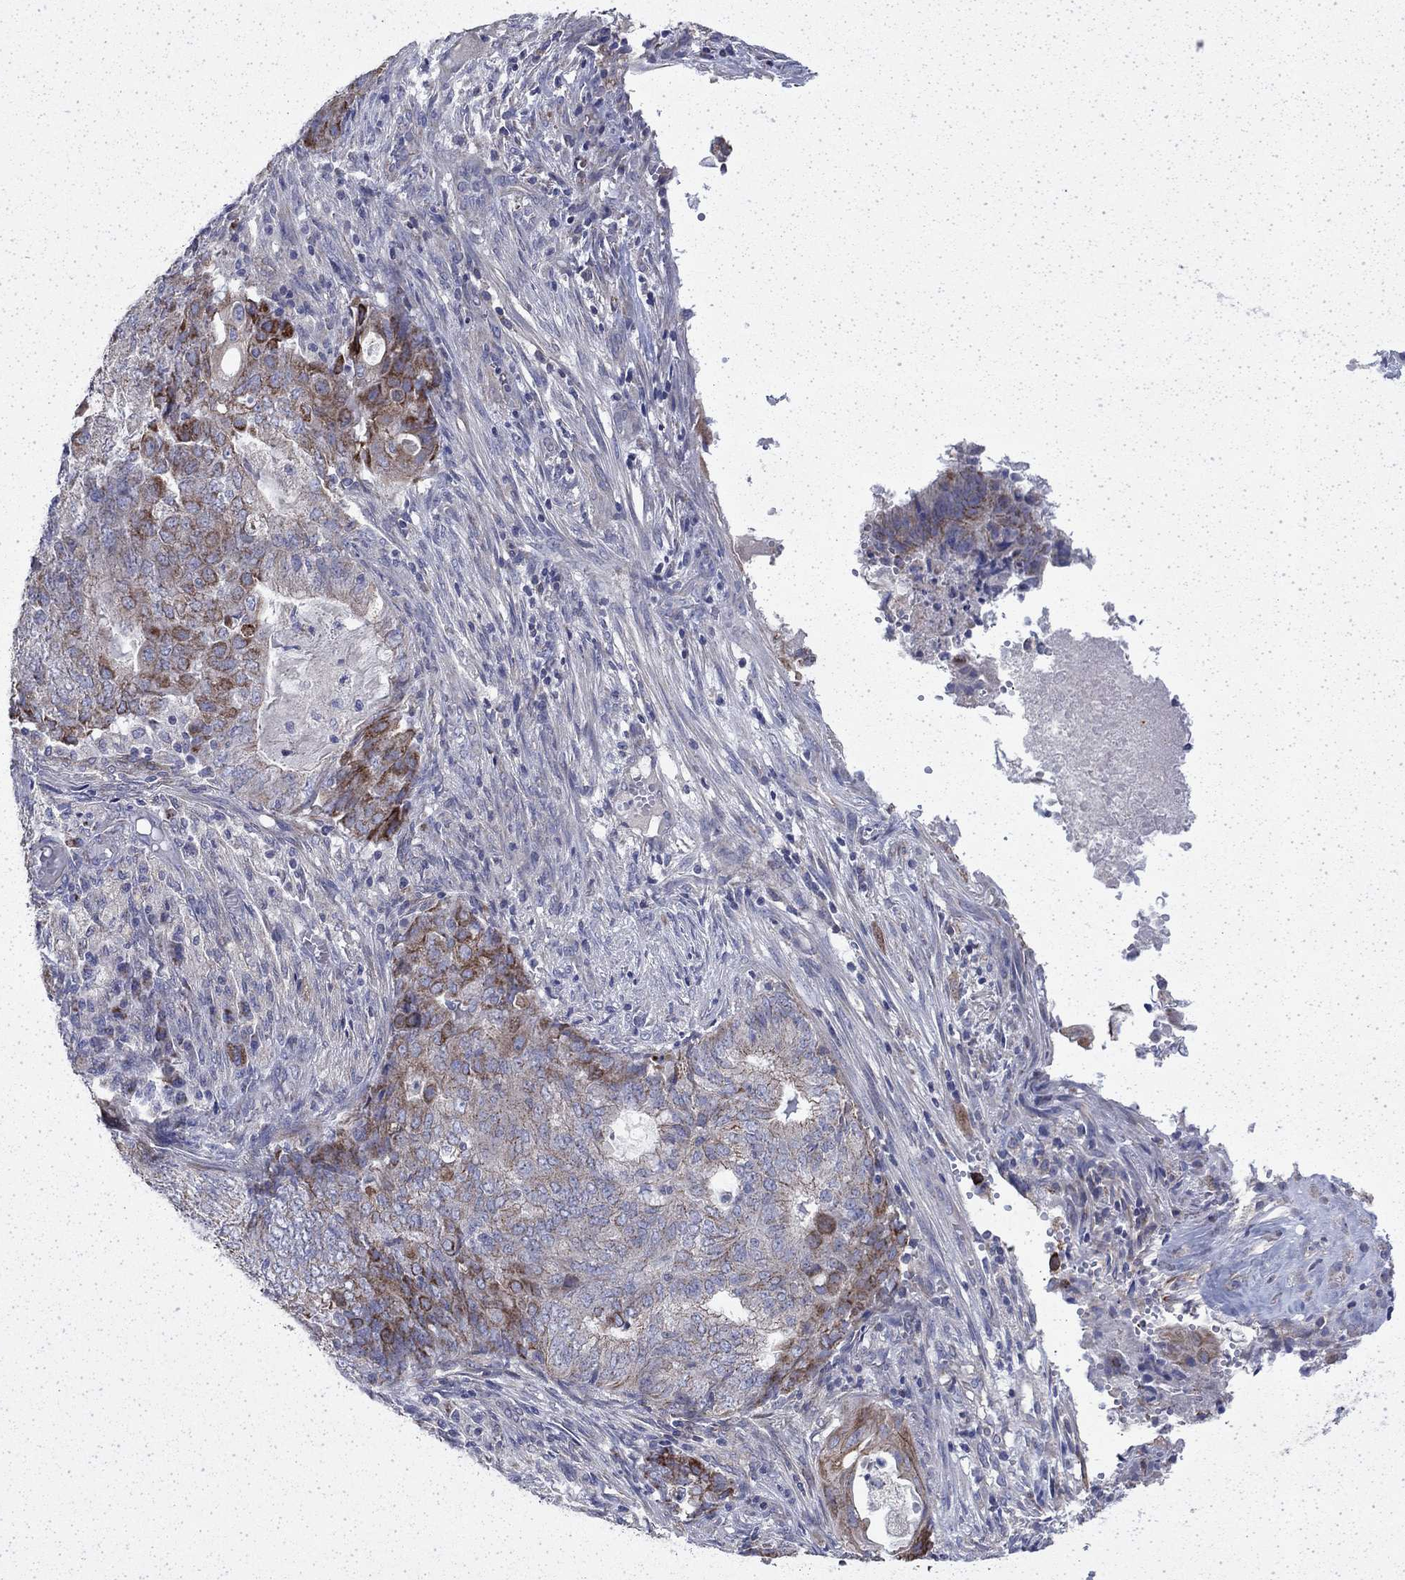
{"staining": {"intensity": "strong", "quantity": "25%-75%", "location": "cytoplasmic/membranous"}, "tissue": "endometrial cancer", "cell_type": "Tumor cells", "image_type": "cancer", "snomed": [{"axis": "morphology", "description": "Adenocarcinoma, NOS"}, {"axis": "topography", "description": "Endometrium"}], "caption": "Endometrial cancer (adenocarcinoma) was stained to show a protein in brown. There is high levels of strong cytoplasmic/membranous expression in approximately 25%-75% of tumor cells.", "gene": "DTNA", "patient": {"sex": "female", "age": 62}}